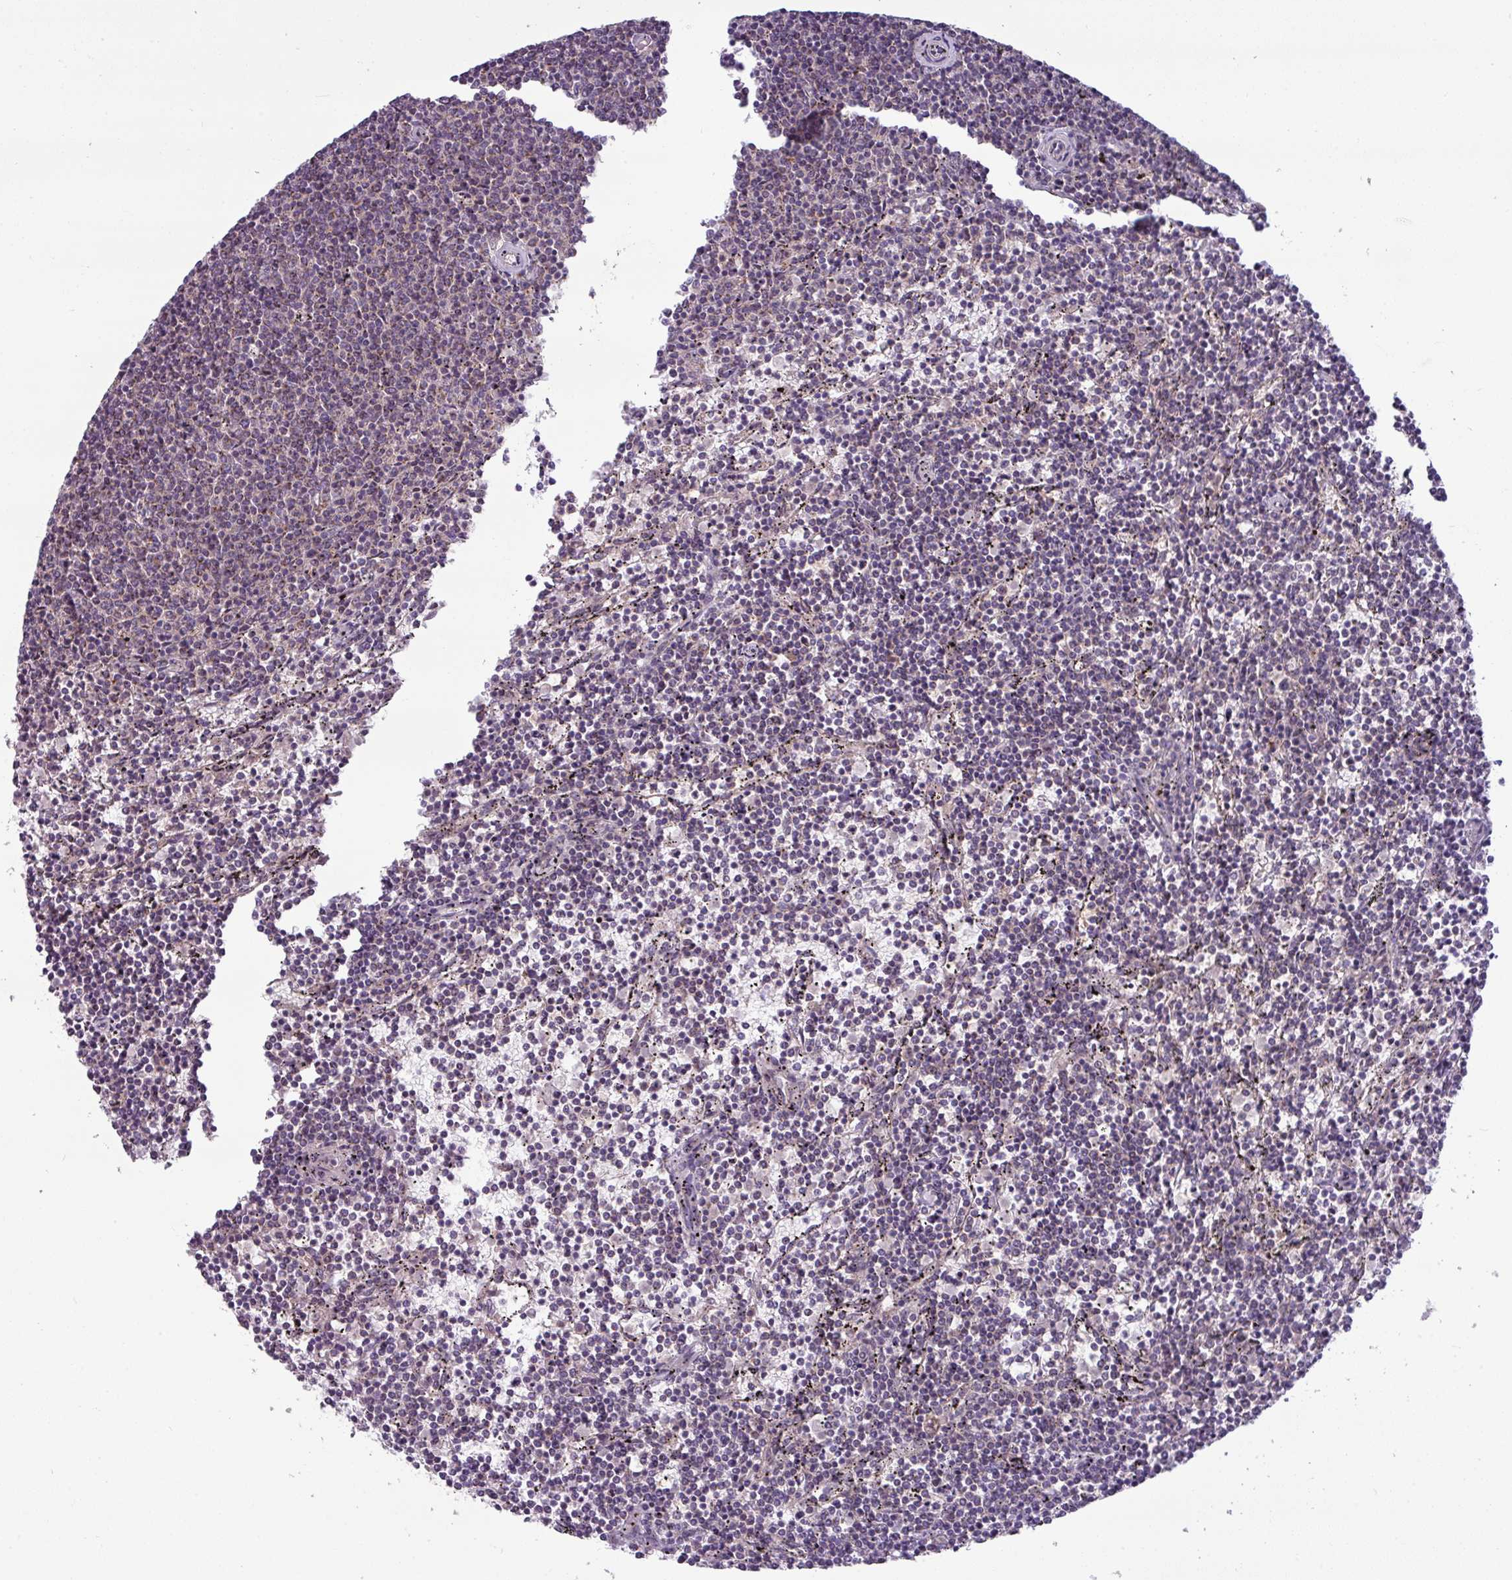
{"staining": {"intensity": "negative", "quantity": "none", "location": "none"}, "tissue": "lymphoma", "cell_type": "Tumor cells", "image_type": "cancer", "snomed": [{"axis": "morphology", "description": "Malignant lymphoma, non-Hodgkin's type, Low grade"}, {"axis": "topography", "description": "Spleen"}], "caption": "DAB (3,3'-diaminobenzidine) immunohistochemical staining of malignant lymphoma, non-Hodgkin's type (low-grade) displays no significant expression in tumor cells. (DAB IHC with hematoxylin counter stain).", "gene": "ZNF35", "patient": {"sex": "female", "age": 50}}